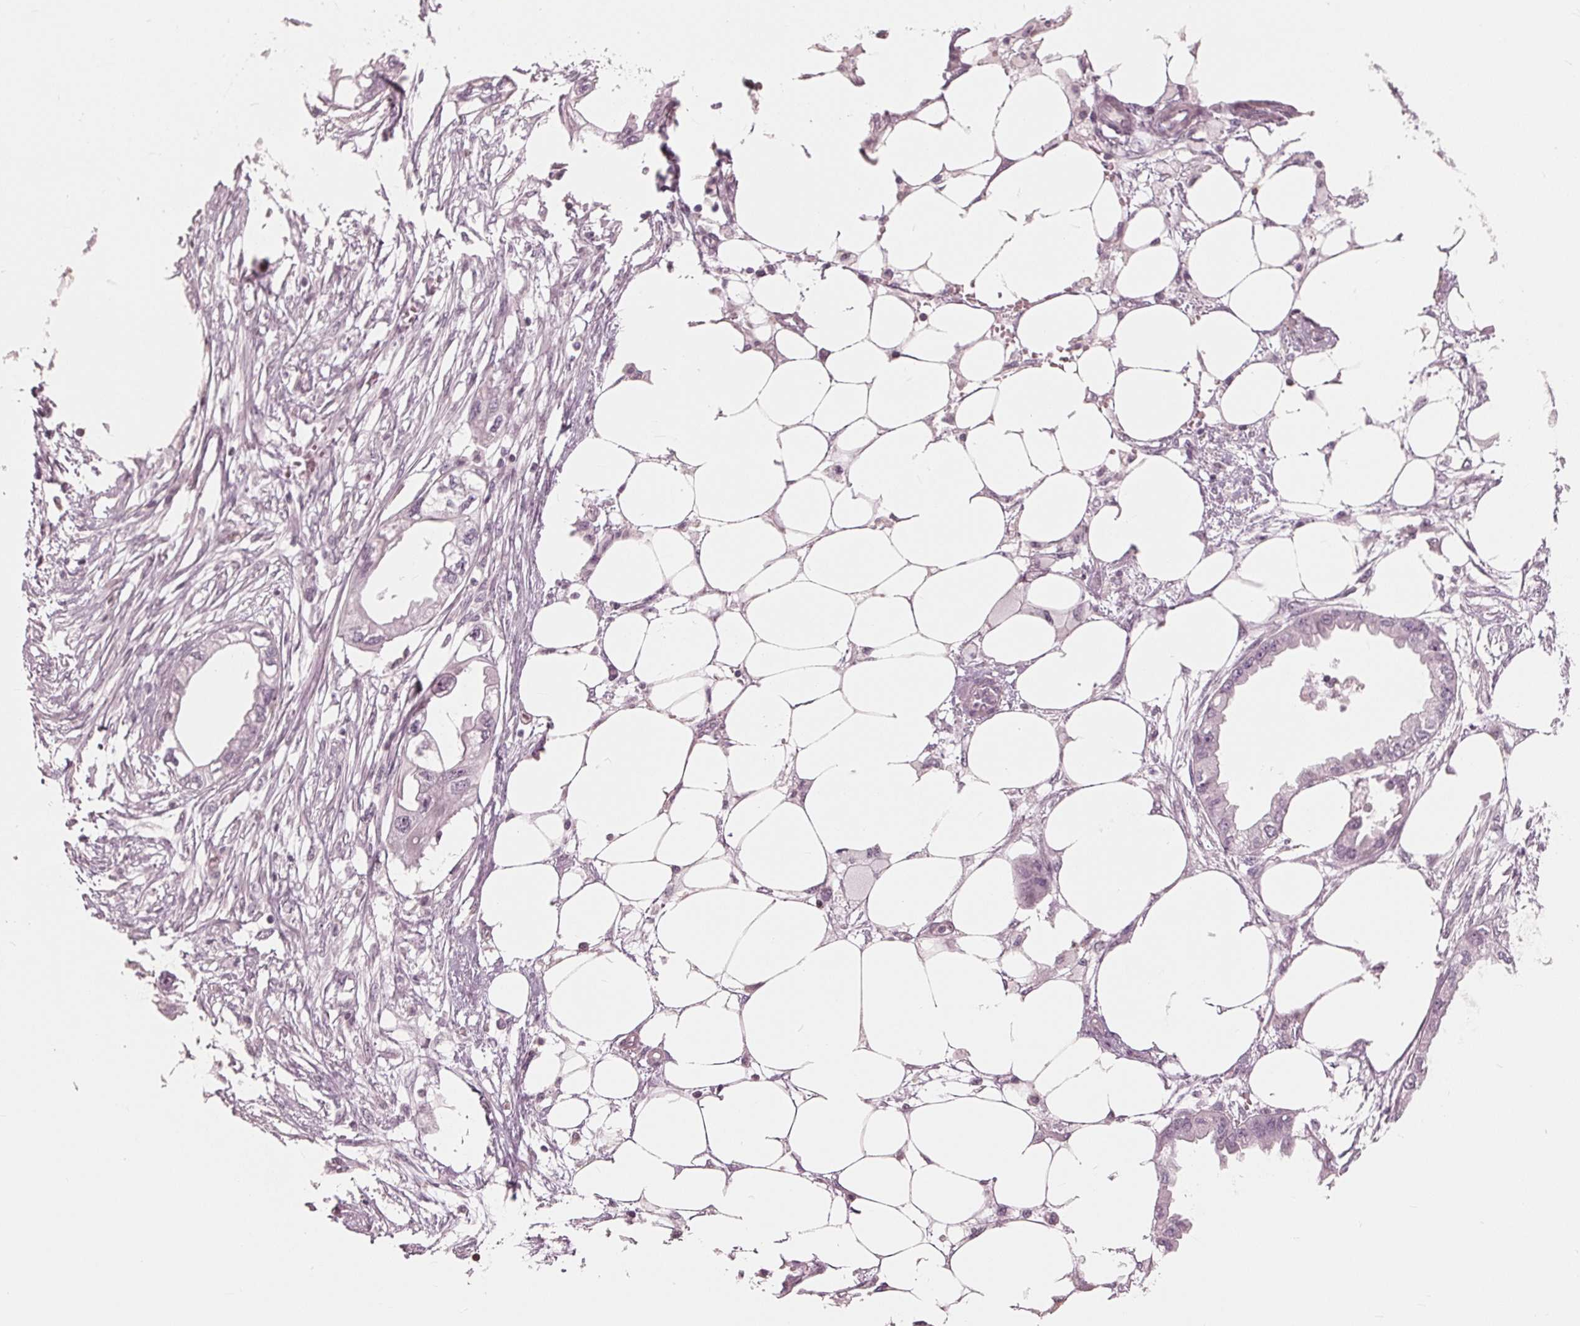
{"staining": {"intensity": "negative", "quantity": "none", "location": "none"}, "tissue": "endometrial cancer", "cell_type": "Tumor cells", "image_type": "cancer", "snomed": [{"axis": "morphology", "description": "Adenocarcinoma, NOS"}, {"axis": "morphology", "description": "Adenocarcinoma, metastatic, NOS"}, {"axis": "topography", "description": "Adipose tissue"}, {"axis": "topography", "description": "Endometrium"}], "caption": "IHC of human endometrial cancer (adenocarcinoma) exhibits no expression in tumor cells.", "gene": "ING3", "patient": {"sex": "female", "age": 67}}